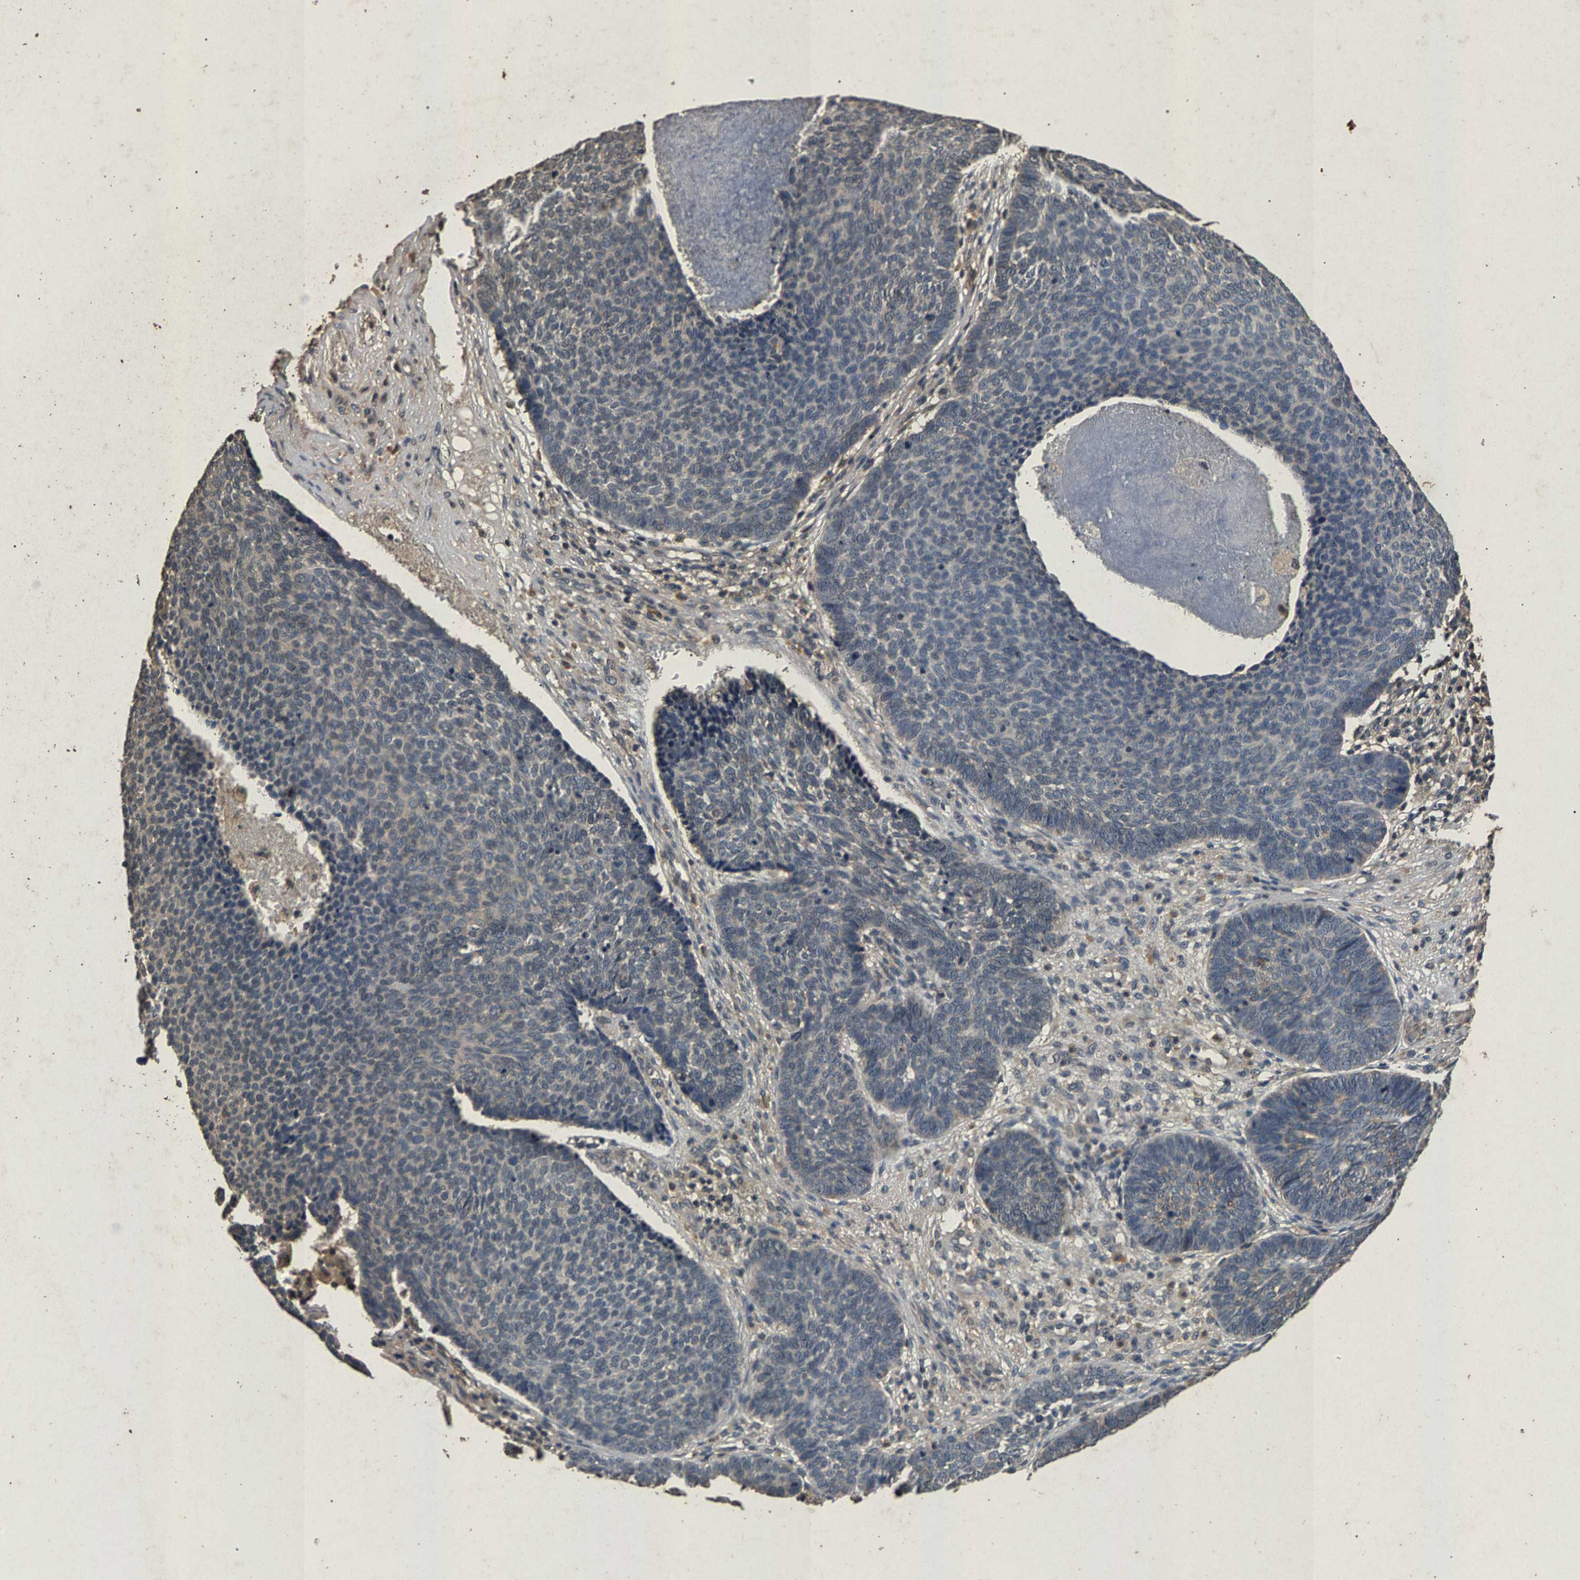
{"staining": {"intensity": "weak", "quantity": "<25%", "location": "cytoplasmic/membranous"}, "tissue": "skin cancer", "cell_type": "Tumor cells", "image_type": "cancer", "snomed": [{"axis": "morphology", "description": "Basal cell carcinoma"}, {"axis": "topography", "description": "Skin"}], "caption": "This is a micrograph of immunohistochemistry (IHC) staining of basal cell carcinoma (skin), which shows no expression in tumor cells.", "gene": "PPP1CC", "patient": {"sex": "male", "age": 84}}